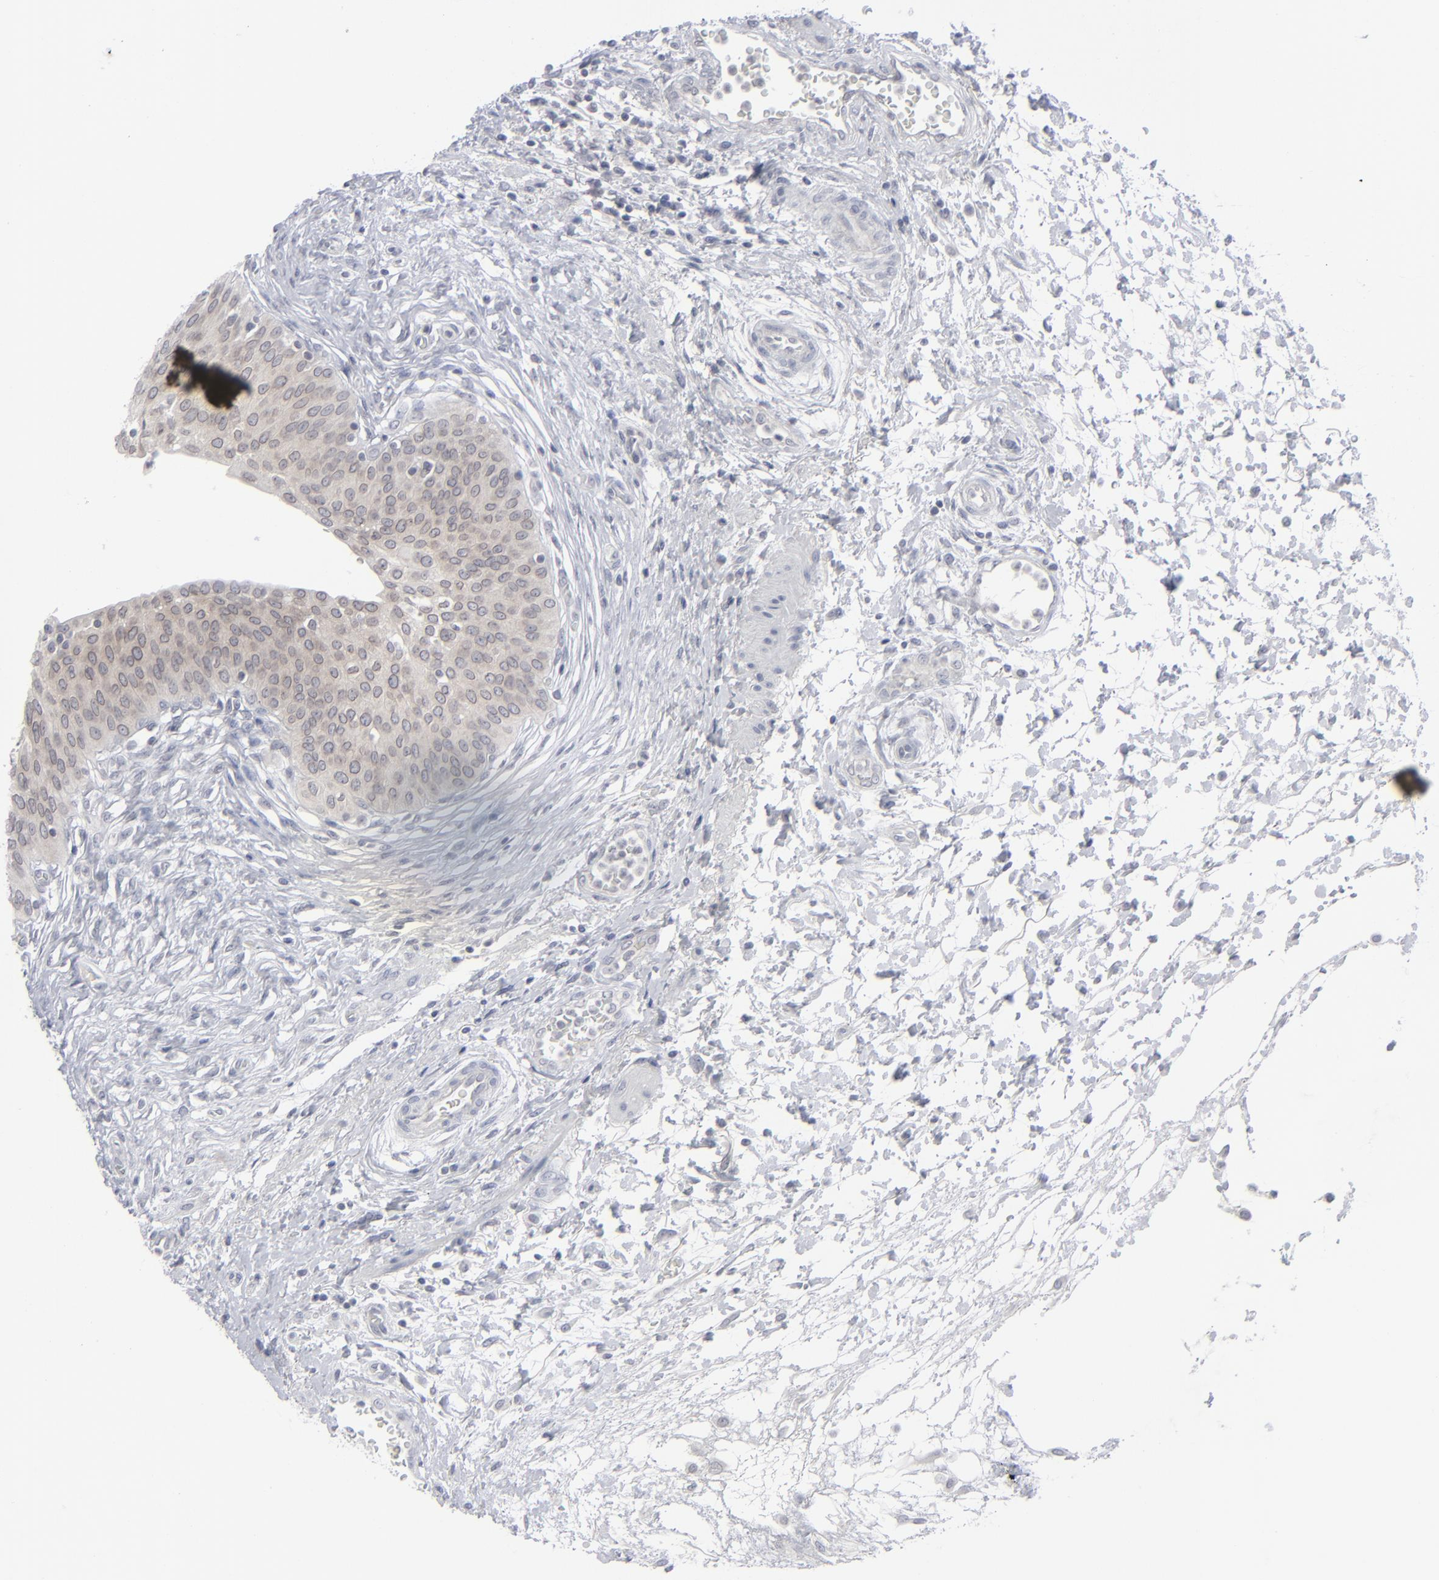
{"staining": {"intensity": "weak", "quantity": "25%-75%", "location": "cytoplasmic/membranous,nuclear"}, "tissue": "urinary bladder", "cell_type": "Urothelial cells", "image_type": "normal", "snomed": [{"axis": "morphology", "description": "Normal tissue, NOS"}, {"axis": "topography", "description": "Smooth muscle"}, {"axis": "topography", "description": "Urinary bladder"}], "caption": "Human urinary bladder stained for a protein (brown) exhibits weak cytoplasmic/membranous,nuclear positive staining in approximately 25%-75% of urothelial cells.", "gene": "NUP88", "patient": {"sex": "male", "age": 35}}